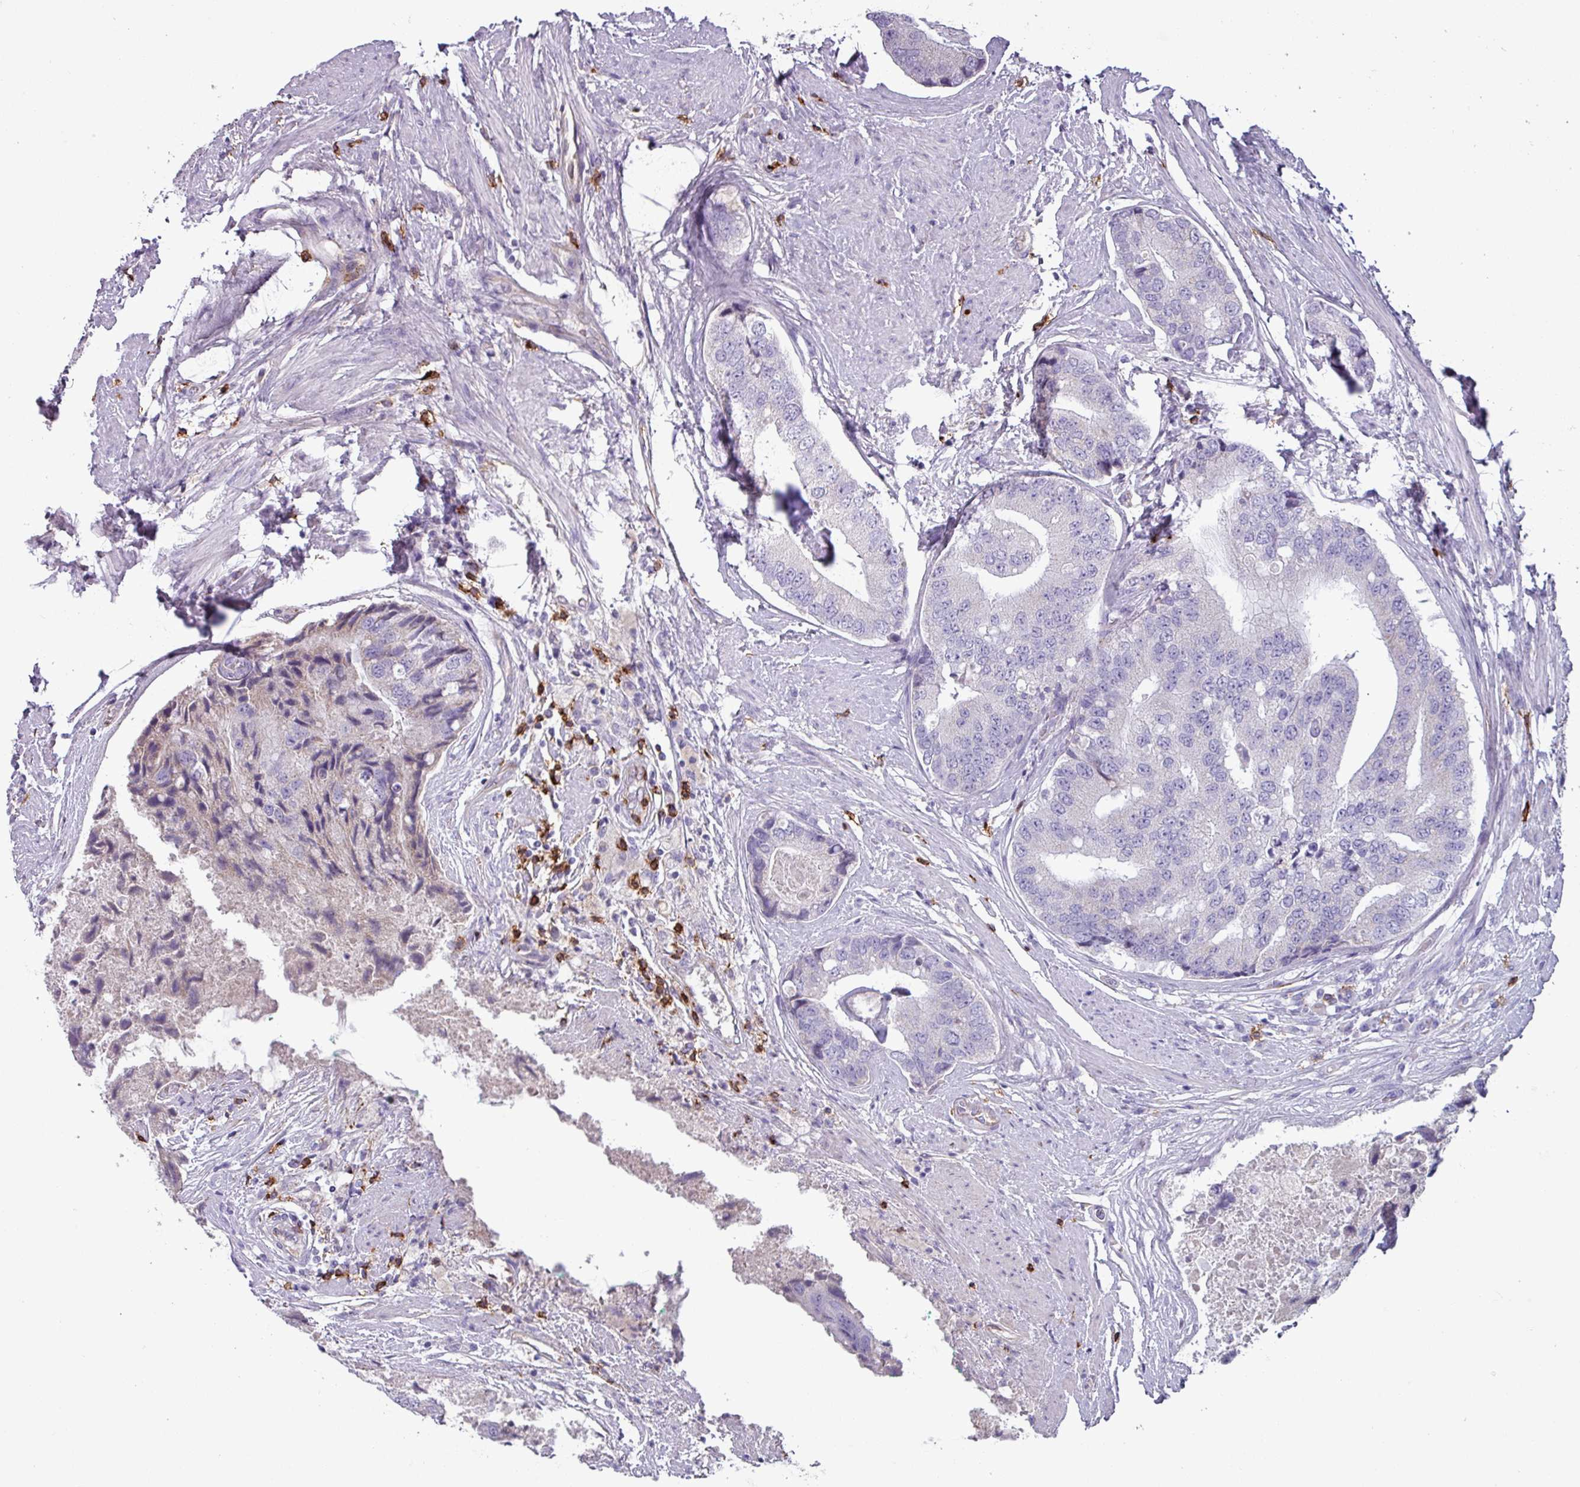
{"staining": {"intensity": "negative", "quantity": "none", "location": "none"}, "tissue": "prostate cancer", "cell_type": "Tumor cells", "image_type": "cancer", "snomed": [{"axis": "morphology", "description": "Adenocarcinoma, High grade"}, {"axis": "topography", "description": "Prostate"}], "caption": "A photomicrograph of prostate adenocarcinoma (high-grade) stained for a protein displays no brown staining in tumor cells.", "gene": "CD8A", "patient": {"sex": "male", "age": 70}}